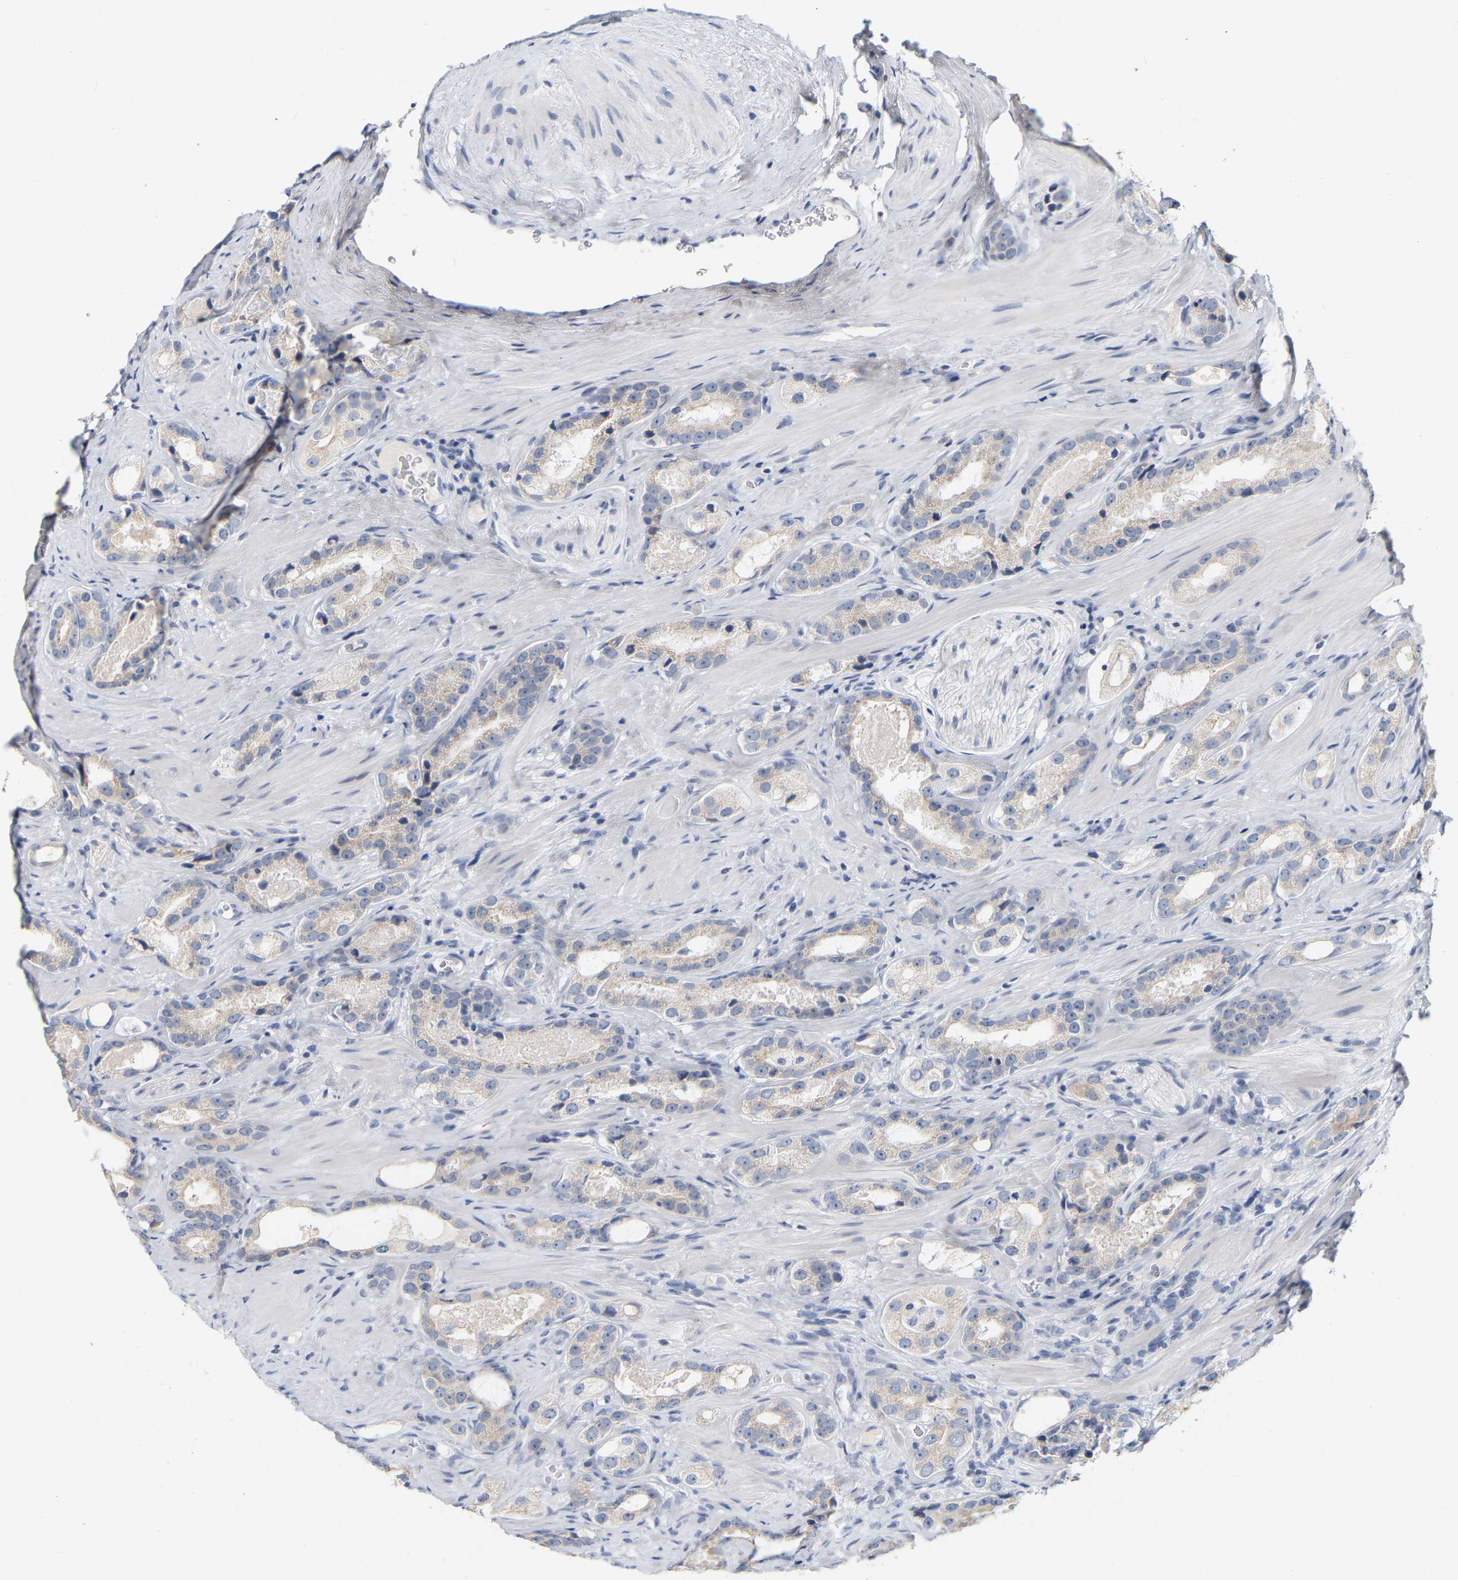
{"staining": {"intensity": "negative", "quantity": "none", "location": "none"}, "tissue": "prostate cancer", "cell_type": "Tumor cells", "image_type": "cancer", "snomed": [{"axis": "morphology", "description": "Adenocarcinoma, High grade"}, {"axis": "topography", "description": "Prostate"}], "caption": "Image shows no protein staining in tumor cells of prostate cancer (high-grade adenocarcinoma) tissue. (DAB immunohistochemistry, high magnification).", "gene": "KRT76", "patient": {"sex": "male", "age": 63}}